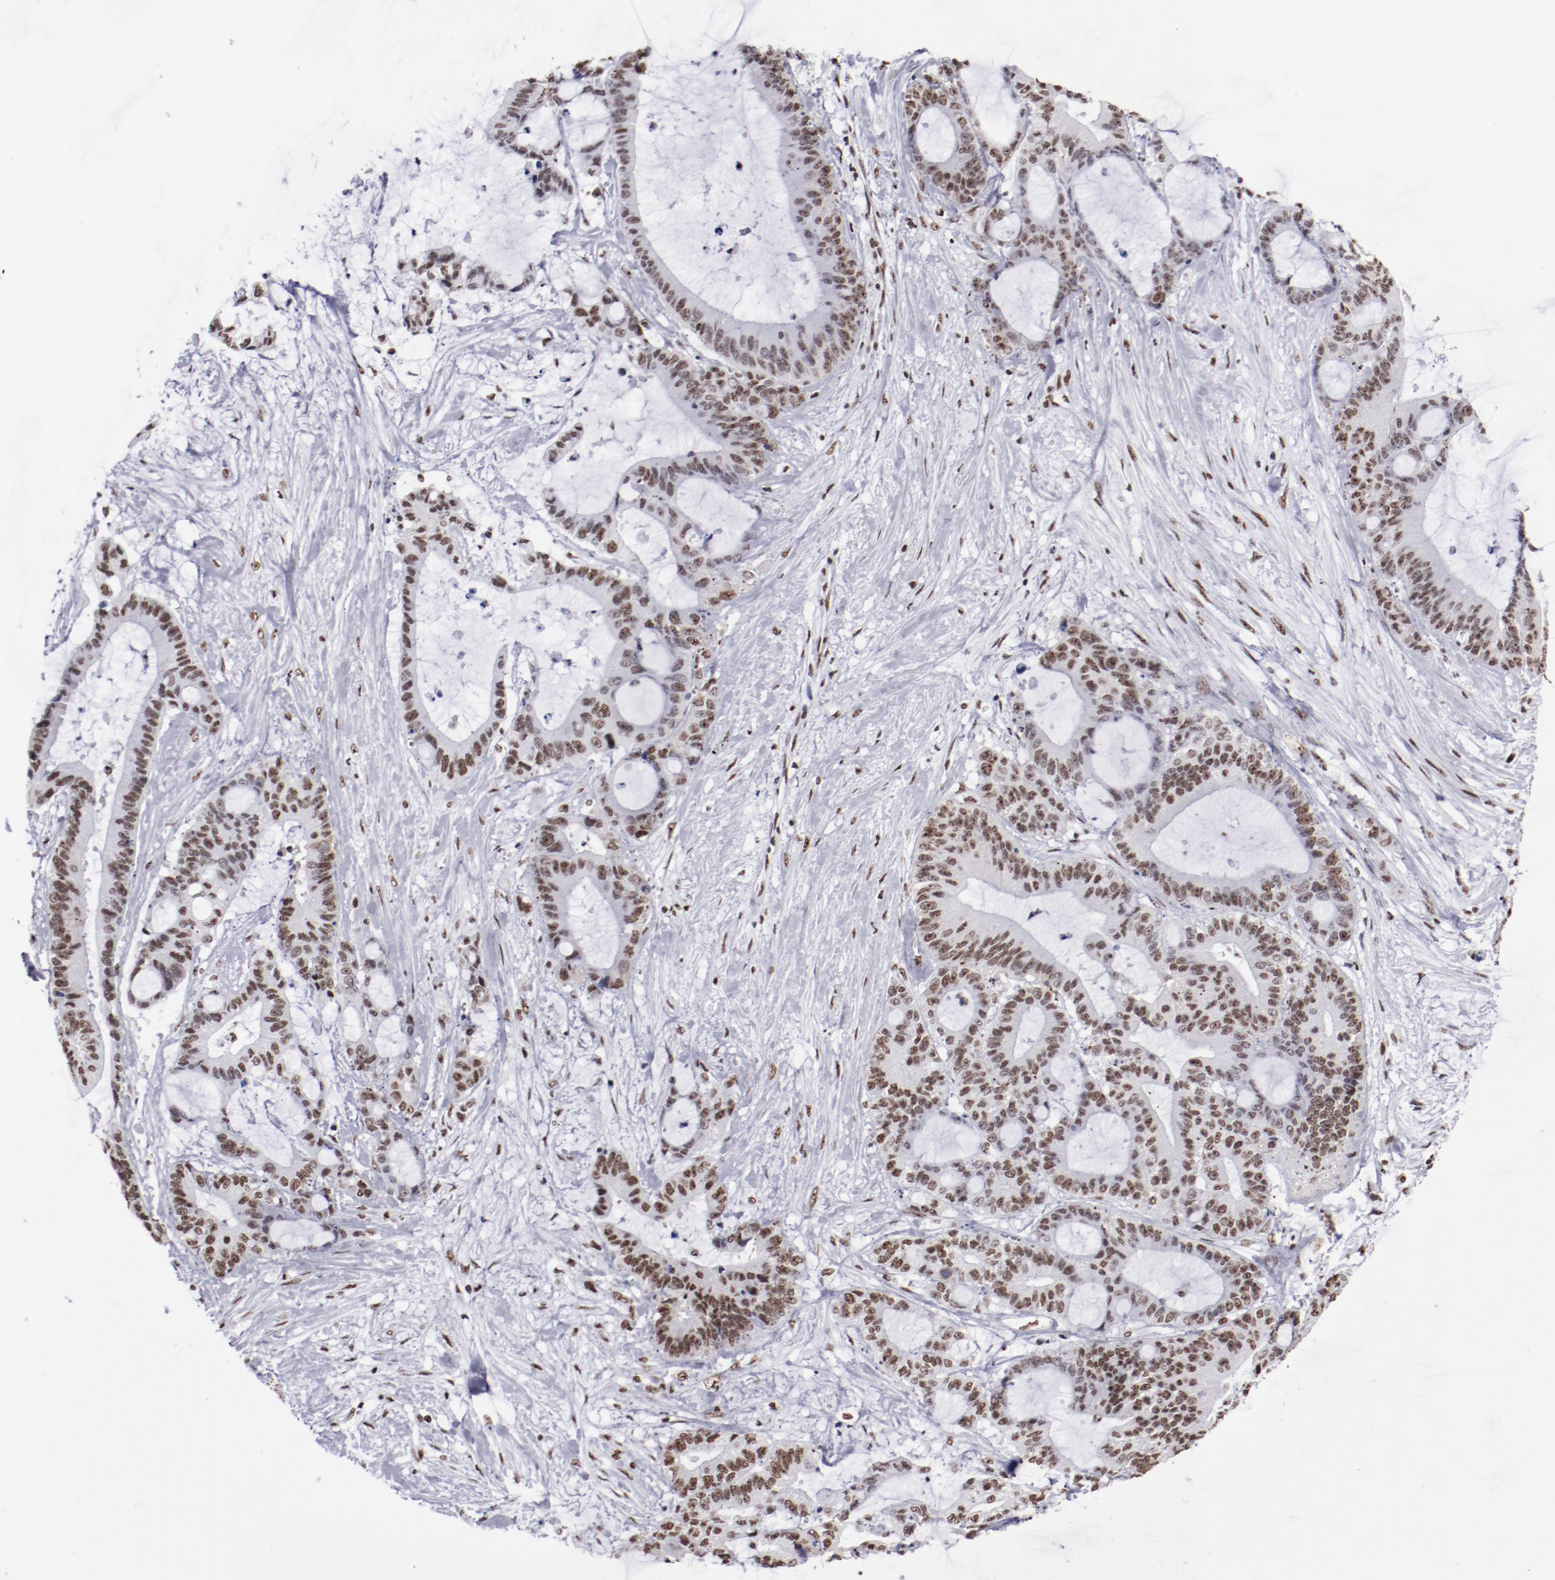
{"staining": {"intensity": "strong", "quantity": ">75%", "location": "nuclear"}, "tissue": "liver cancer", "cell_type": "Tumor cells", "image_type": "cancer", "snomed": [{"axis": "morphology", "description": "Cholangiocarcinoma"}, {"axis": "topography", "description": "Liver"}], "caption": "DAB immunohistochemical staining of liver cancer shows strong nuclear protein expression in about >75% of tumor cells. The protein of interest is shown in brown color, while the nuclei are stained blue.", "gene": "HNRNPA2B1", "patient": {"sex": "female", "age": 73}}